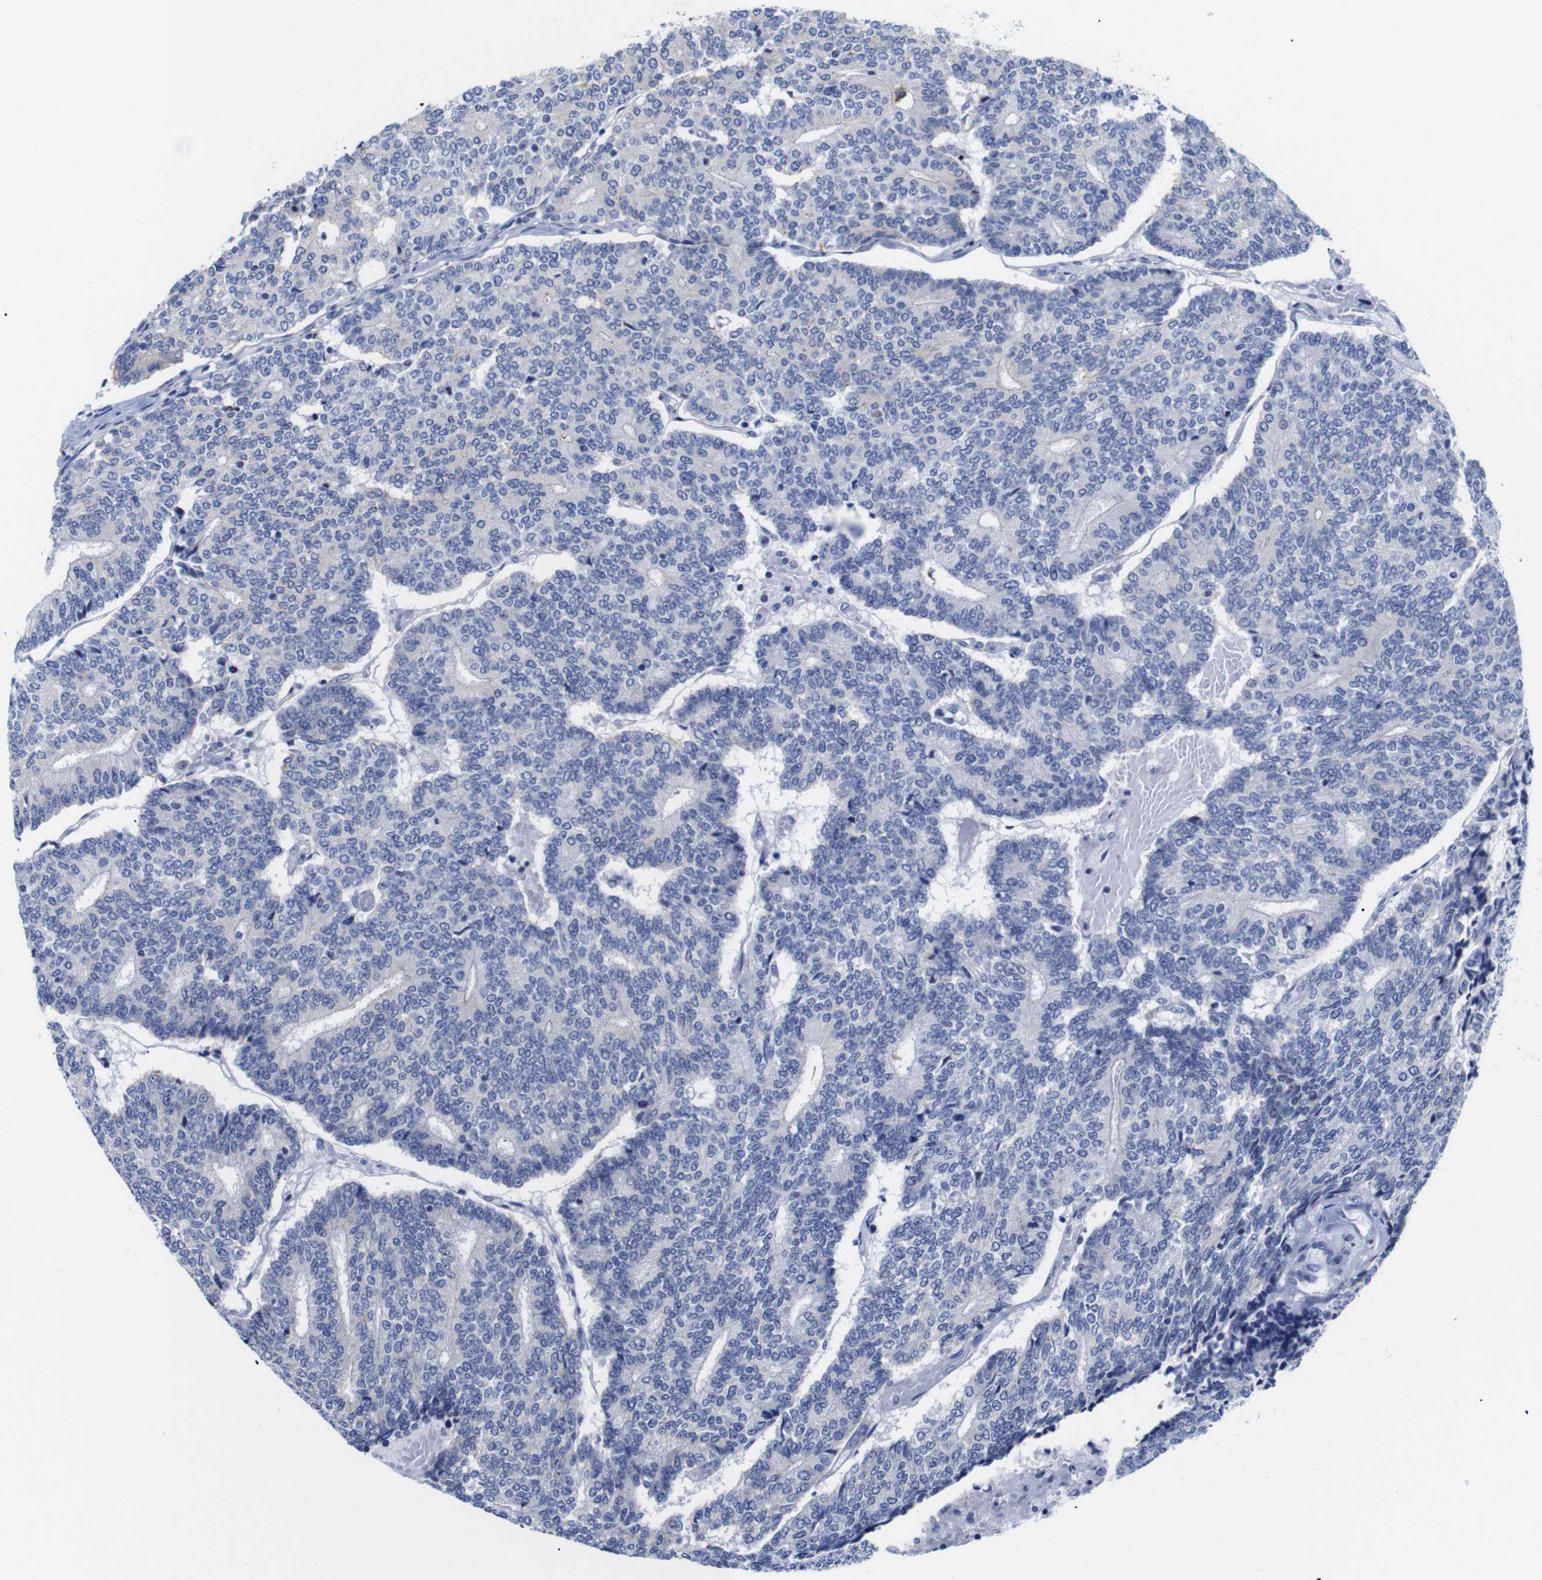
{"staining": {"intensity": "negative", "quantity": "none", "location": "none"}, "tissue": "prostate cancer", "cell_type": "Tumor cells", "image_type": "cancer", "snomed": [{"axis": "morphology", "description": "Normal tissue, NOS"}, {"axis": "morphology", "description": "Adenocarcinoma, High grade"}, {"axis": "topography", "description": "Prostate"}, {"axis": "topography", "description": "Seminal veicle"}], "caption": "This is an immunohistochemistry (IHC) histopathology image of prostate cancer (high-grade adenocarcinoma). There is no expression in tumor cells.", "gene": "LRRC55", "patient": {"sex": "male", "age": 55}}